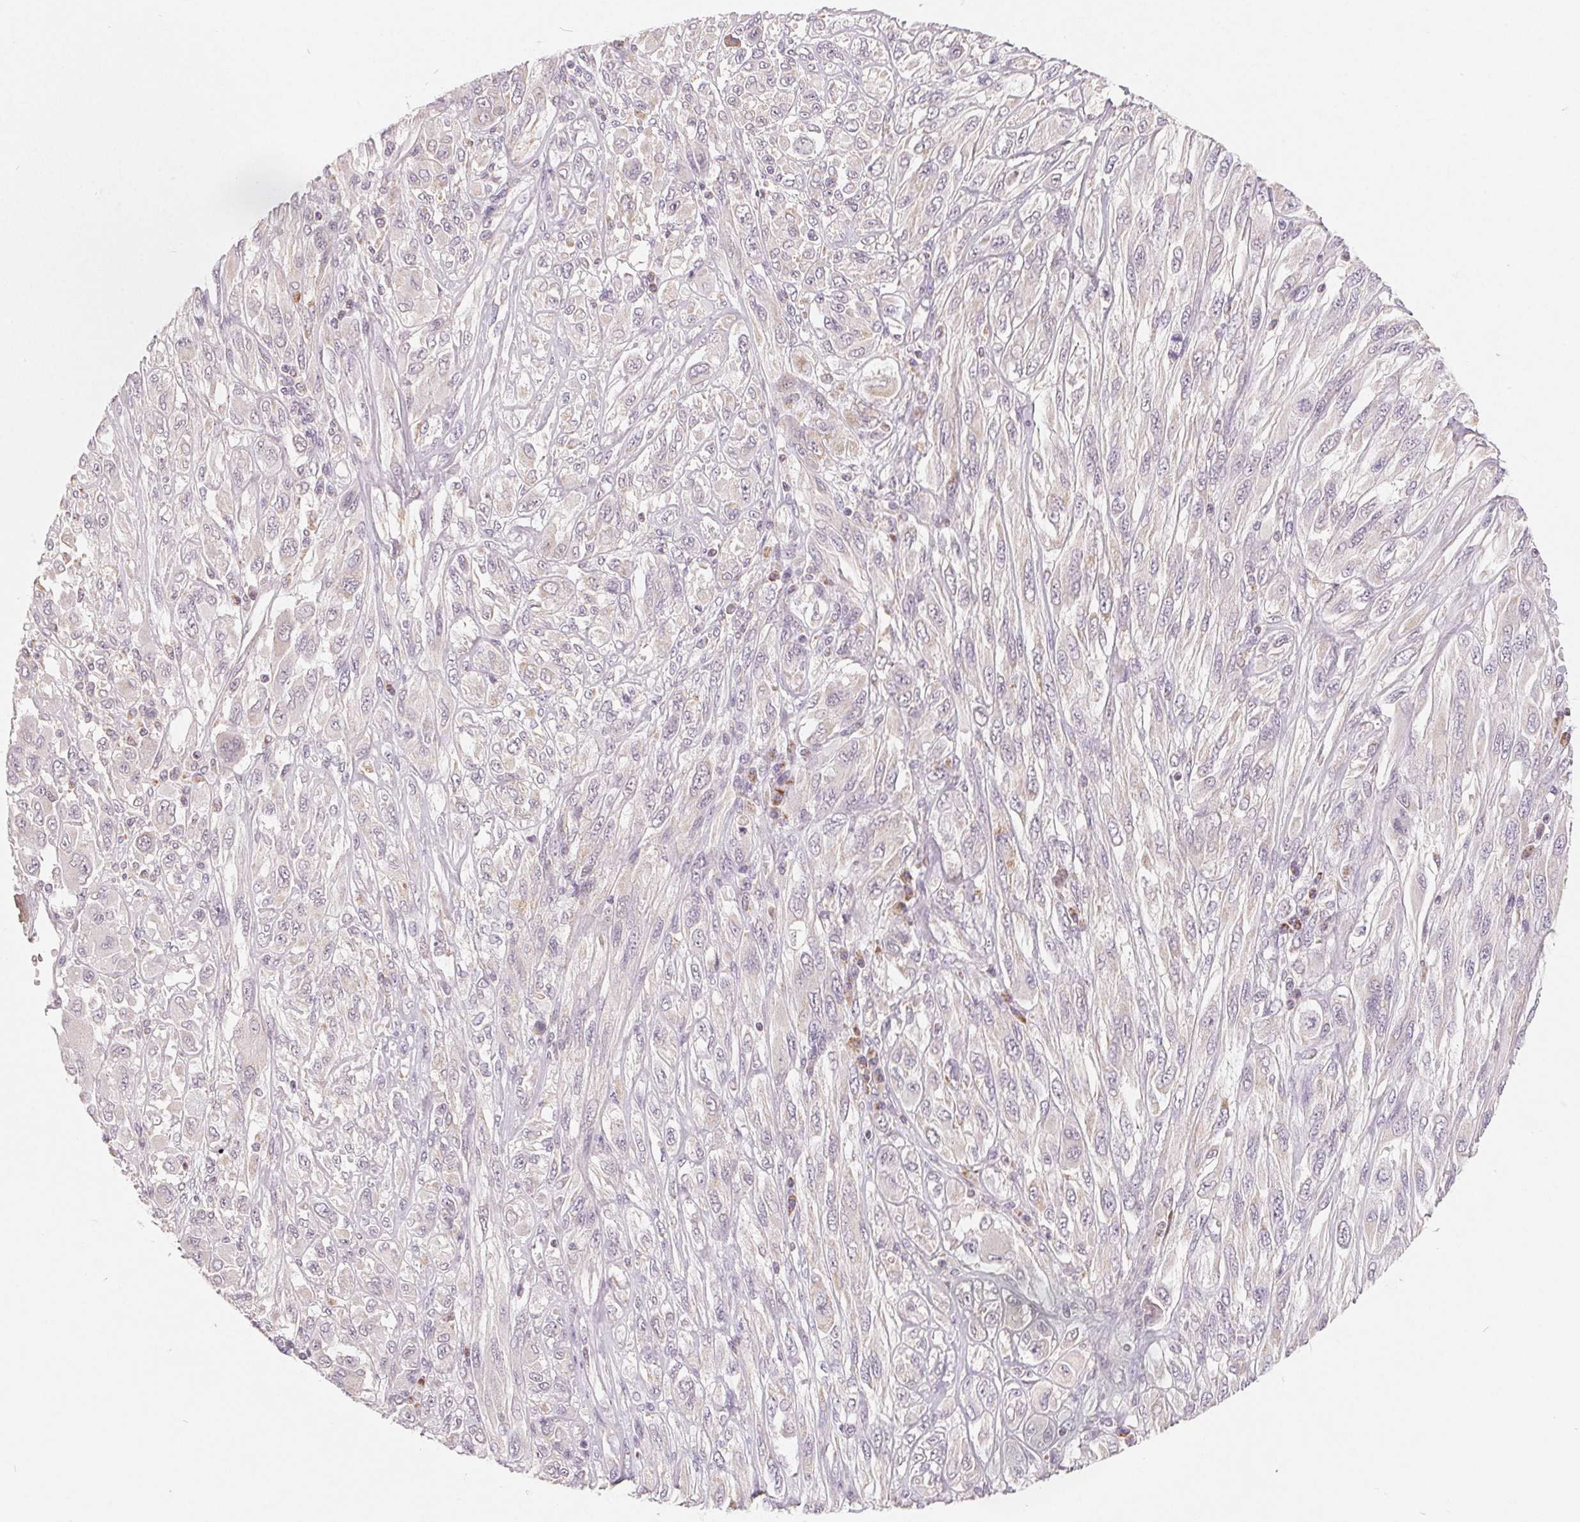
{"staining": {"intensity": "negative", "quantity": "none", "location": "none"}, "tissue": "melanoma", "cell_type": "Tumor cells", "image_type": "cancer", "snomed": [{"axis": "morphology", "description": "Malignant melanoma, NOS"}, {"axis": "topography", "description": "Skin"}], "caption": "Tumor cells are negative for brown protein staining in malignant melanoma. (DAB (3,3'-diaminobenzidine) immunohistochemistry (IHC) with hematoxylin counter stain).", "gene": "GHITM", "patient": {"sex": "female", "age": 91}}